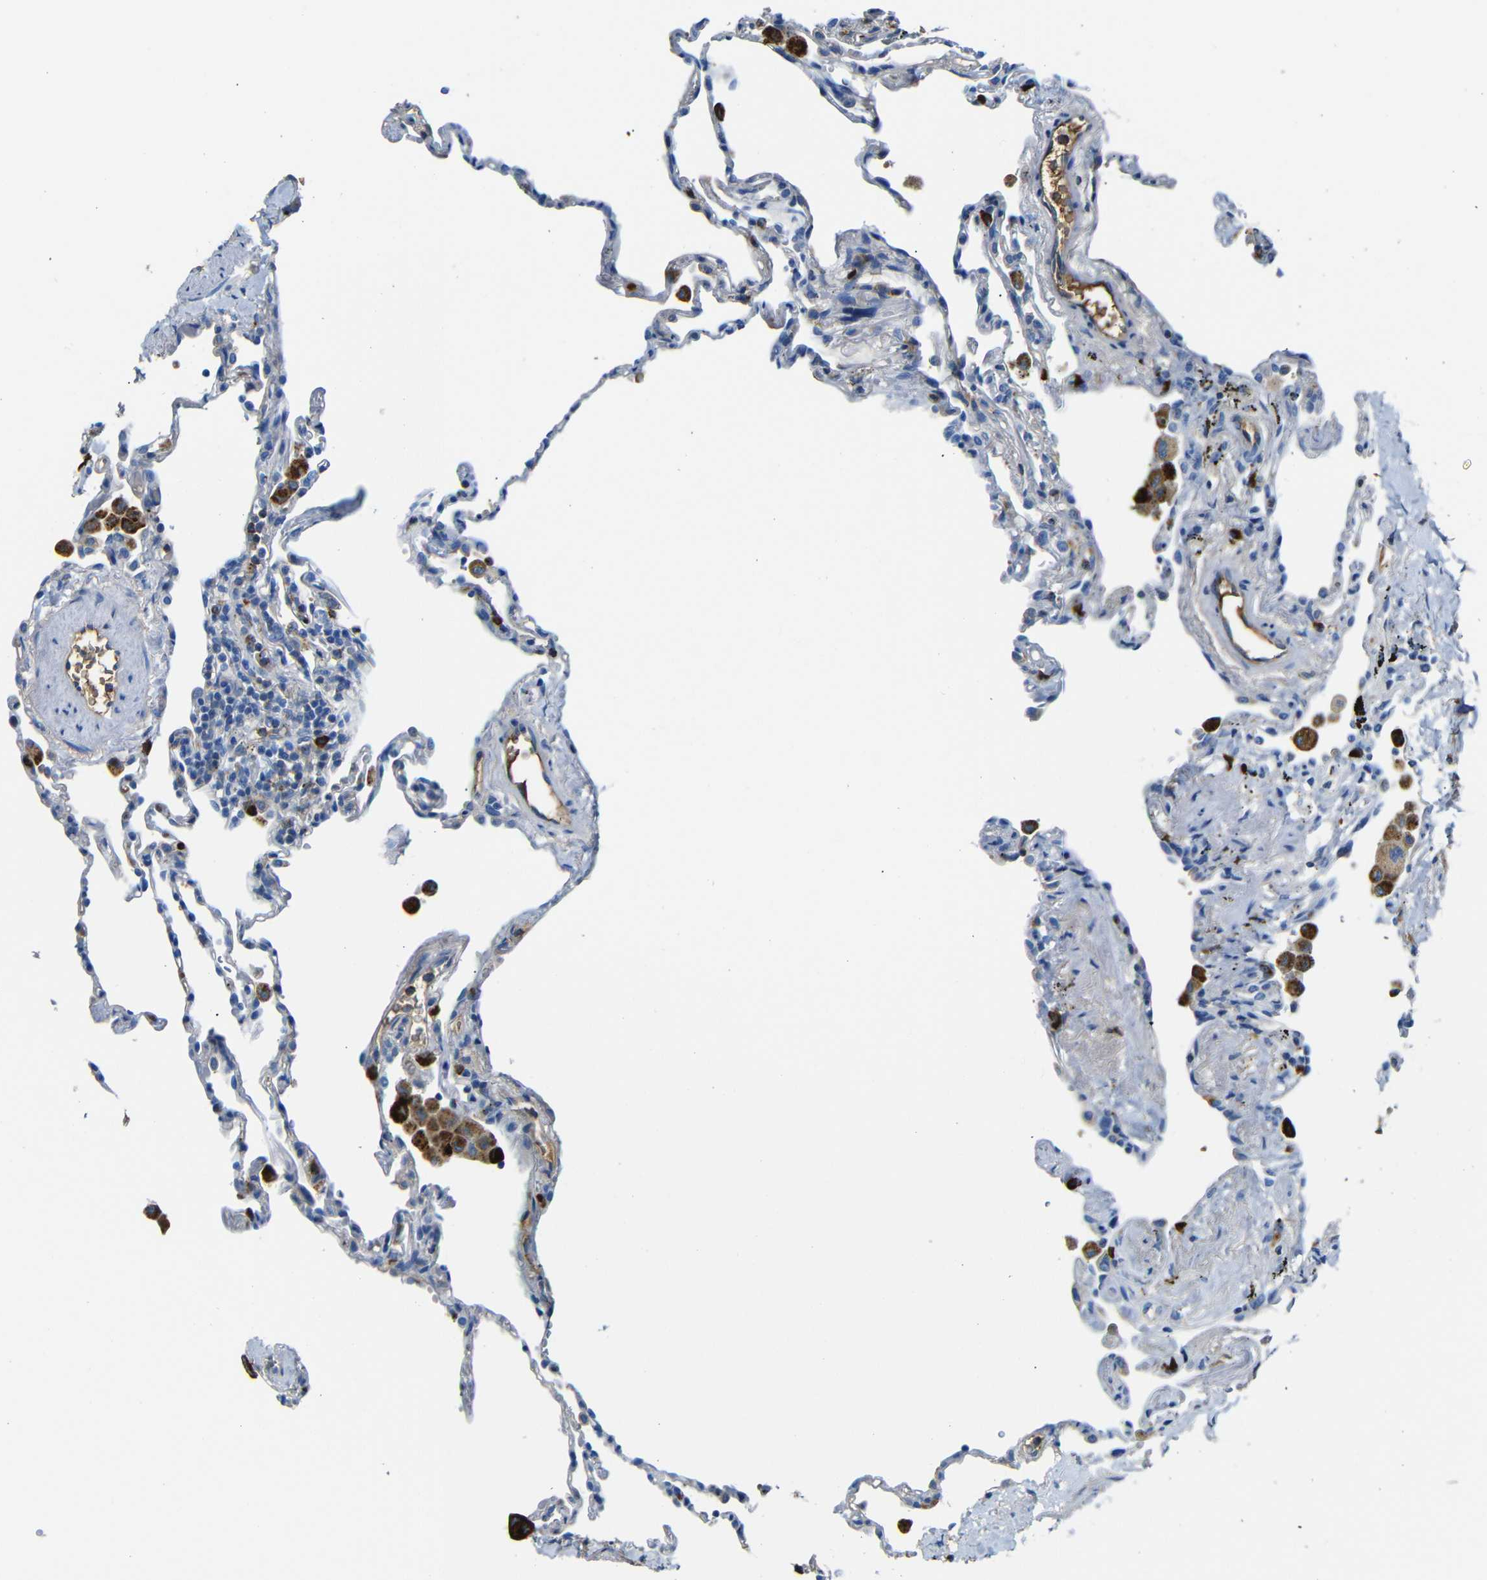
{"staining": {"intensity": "moderate", "quantity": "<25%", "location": "cytoplasmic/membranous"}, "tissue": "lung", "cell_type": "Alveolar cells", "image_type": "normal", "snomed": [{"axis": "morphology", "description": "Normal tissue, NOS"}, {"axis": "topography", "description": "Lung"}], "caption": "The image demonstrates a brown stain indicating the presence of a protein in the cytoplasmic/membranous of alveolar cells in lung. (brown staining indicates protein expression, while blue staining denotes nuclei).", "gene": "SERPINA1", "patient": {"sex": "male", "age": 59}}